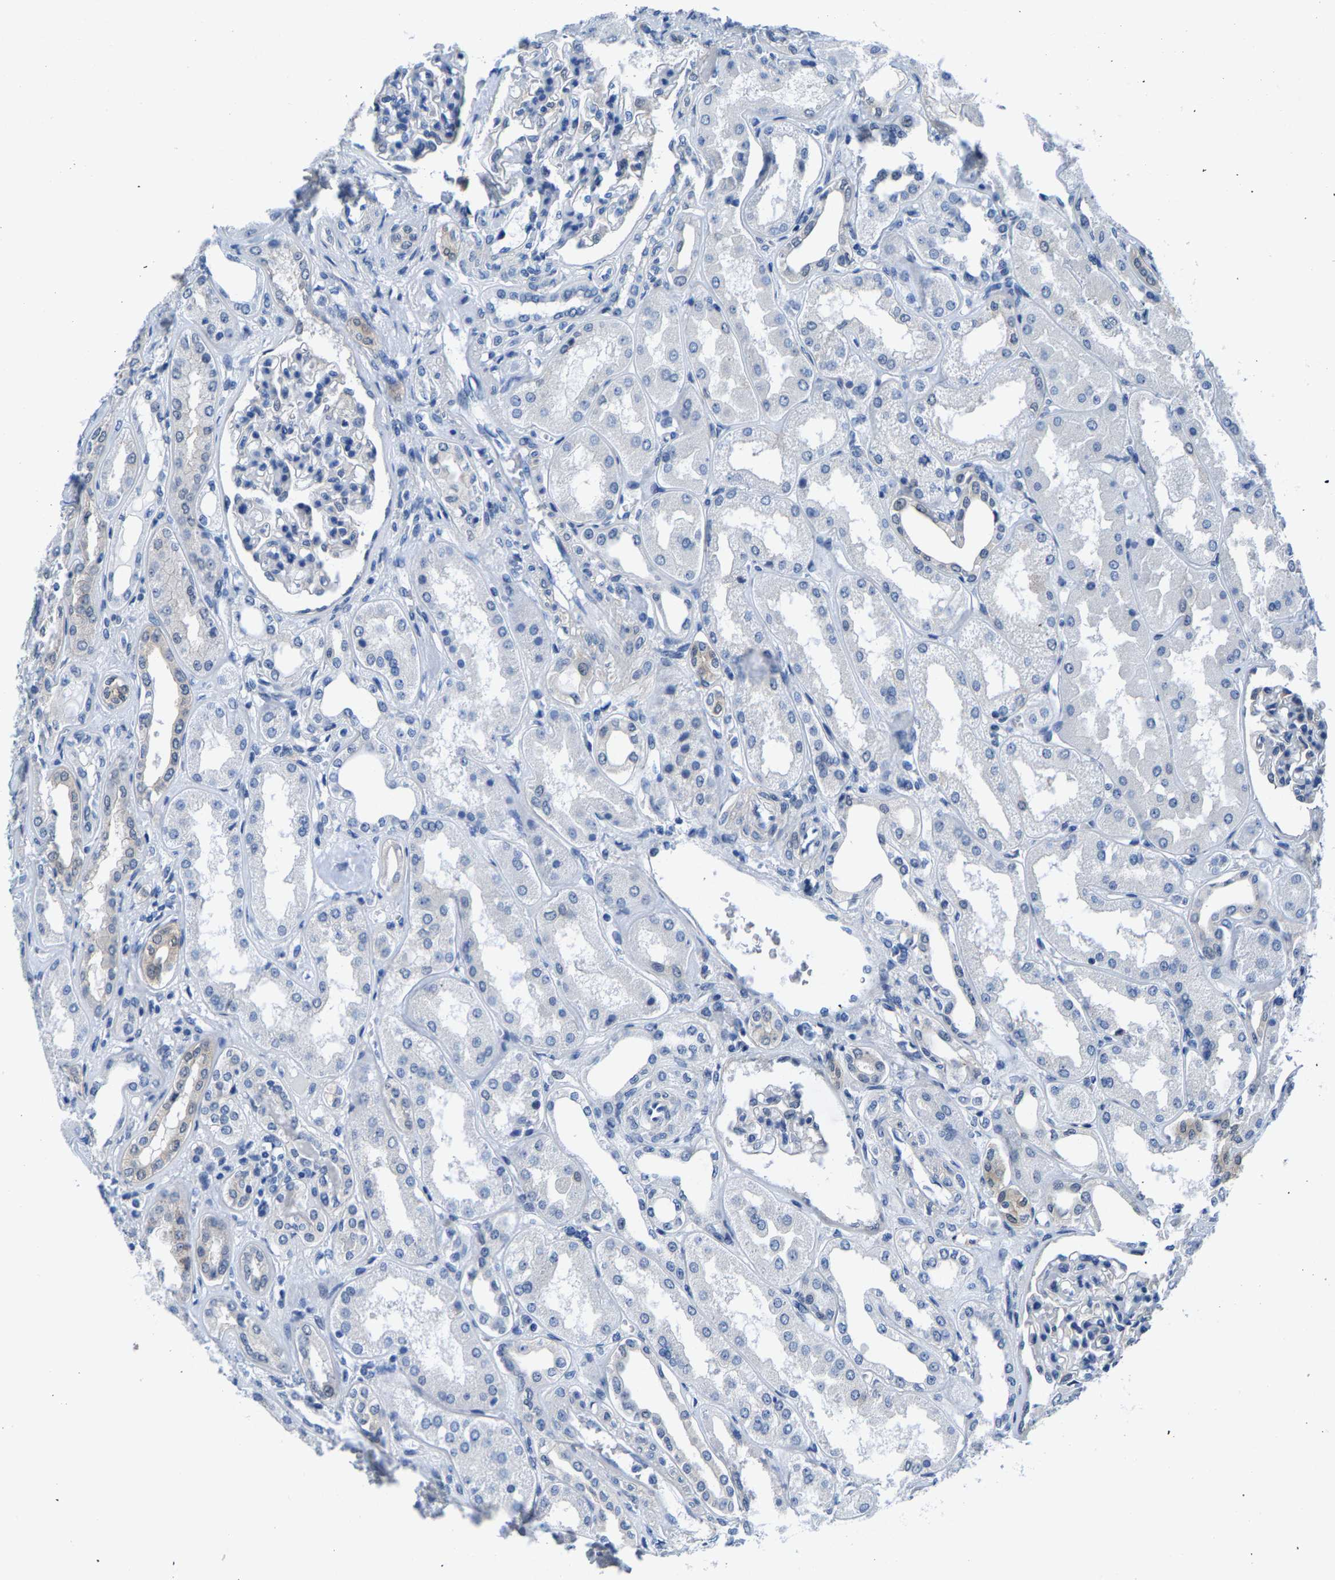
{"staining": {"intensity": "negative", "quantity": "none", "location": "none"}, "tissue": "kidney", "cell_type": "Cells in glomeruli", "image_type": "normal", "snomed": [{"axis": "morphology", "description": "Normal tissue, NOS"}, {"axis": "topography", "description": "Kidney"}], "caption": "A histopathology image of human kidney is negative for staining in cells in glomeruli. The staining was performed using DAB (3,3'-diaminobenzidine) to visualize the protein expression in brown, while the nuclei were stained in blue with hematoxylin (Magnification: 20x).", "gene": "SSH3", "patient": {"sex": "female", "age": 56}}